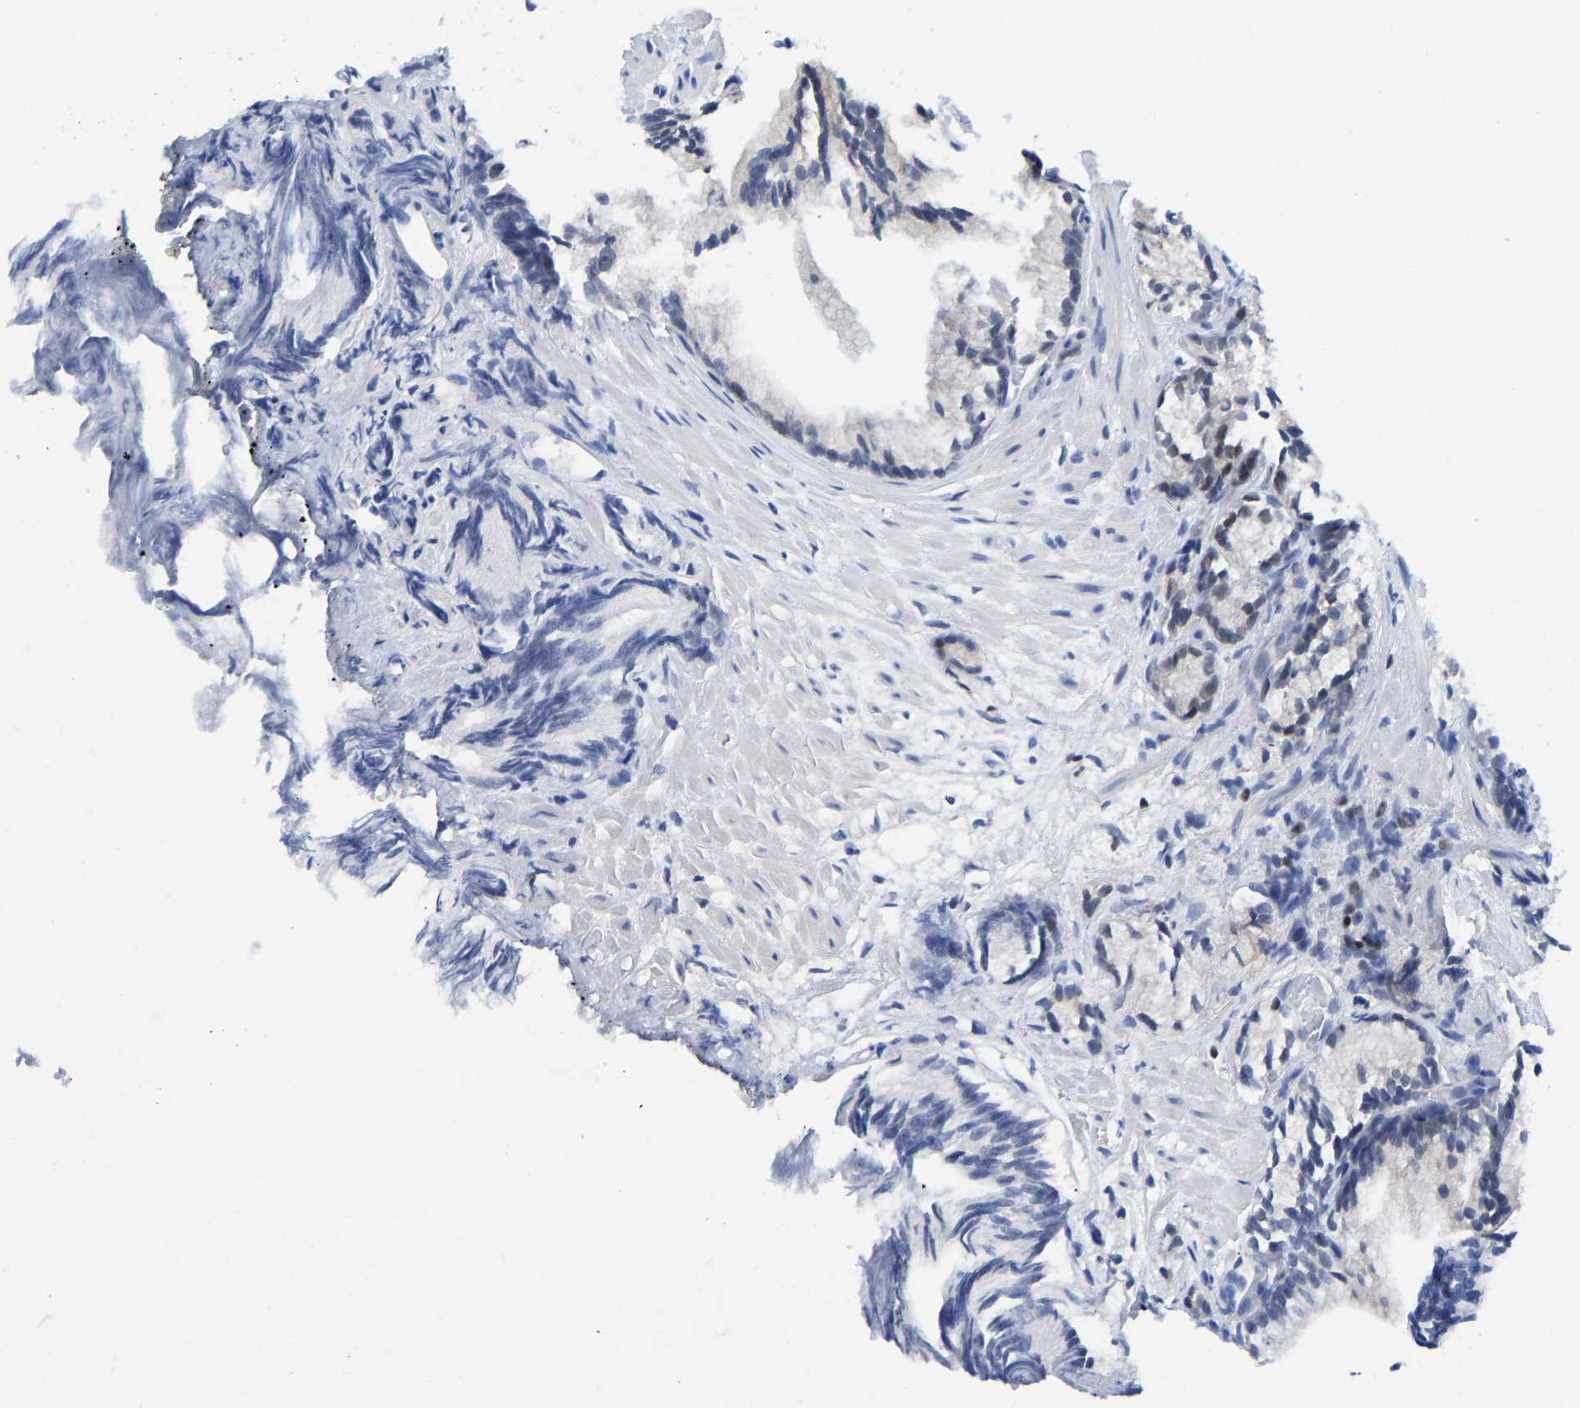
{"staining": {"intensity": "negative", "quantity": "none", "location": "none"}, "tissue": "prostate cancer", "cell_type": "Tumor cells", "image_type": "cancer", "snomed": [{"axis": "morphology", "description": "Adenocarcinoma, Low grade"}, {"axis": "topography", "description": "Prostate"}], "caption": "Adenocarcinoma (low-grade) (prostate) was stained to show a protein in brown. There is no significant expression in tumor cells.", "gene": "TCF7", "patient": {"sex": "male", "age": 89}}